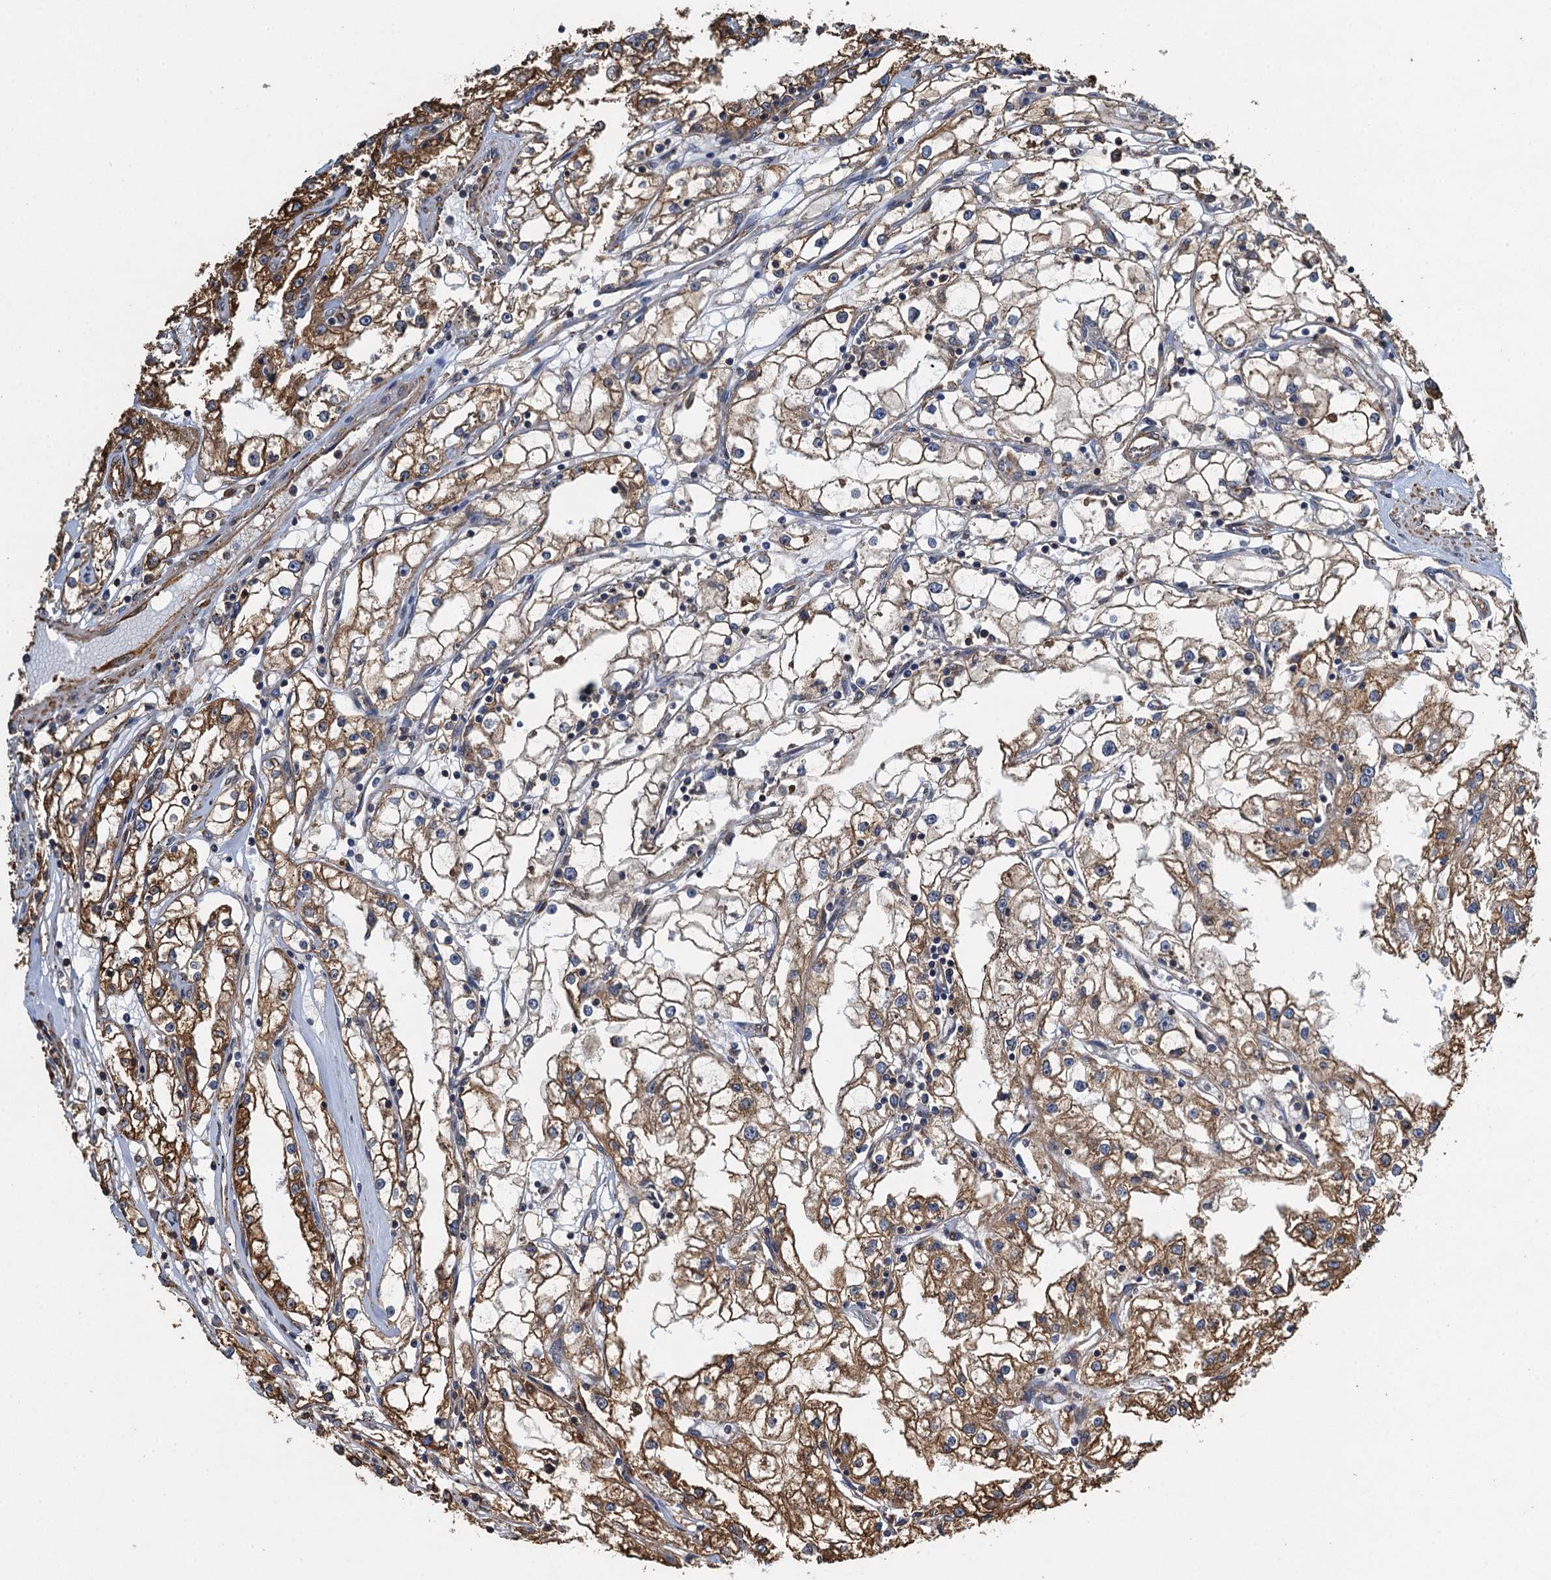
{"staining": {"intensity": "moderate", "quantity": ">75%", "location": "cytoplasmic/membranous"}, "tissue": "renal cancer", "cell_type": "Tumor cells", "image_type": "cancer", "snomed": [{"axis": "morphology", "description": "Adenocarcinoma, NOS"}, {"axis": "topography", "description": "Kidney"}], "caption": "Renal cancer stained for a protein (brown) displays moderate cytoplasmic/membranous positive staining in about >75% of tumor cells.", "gene": "WHAMM", "patient": {"sex": "male", "age": 56}}